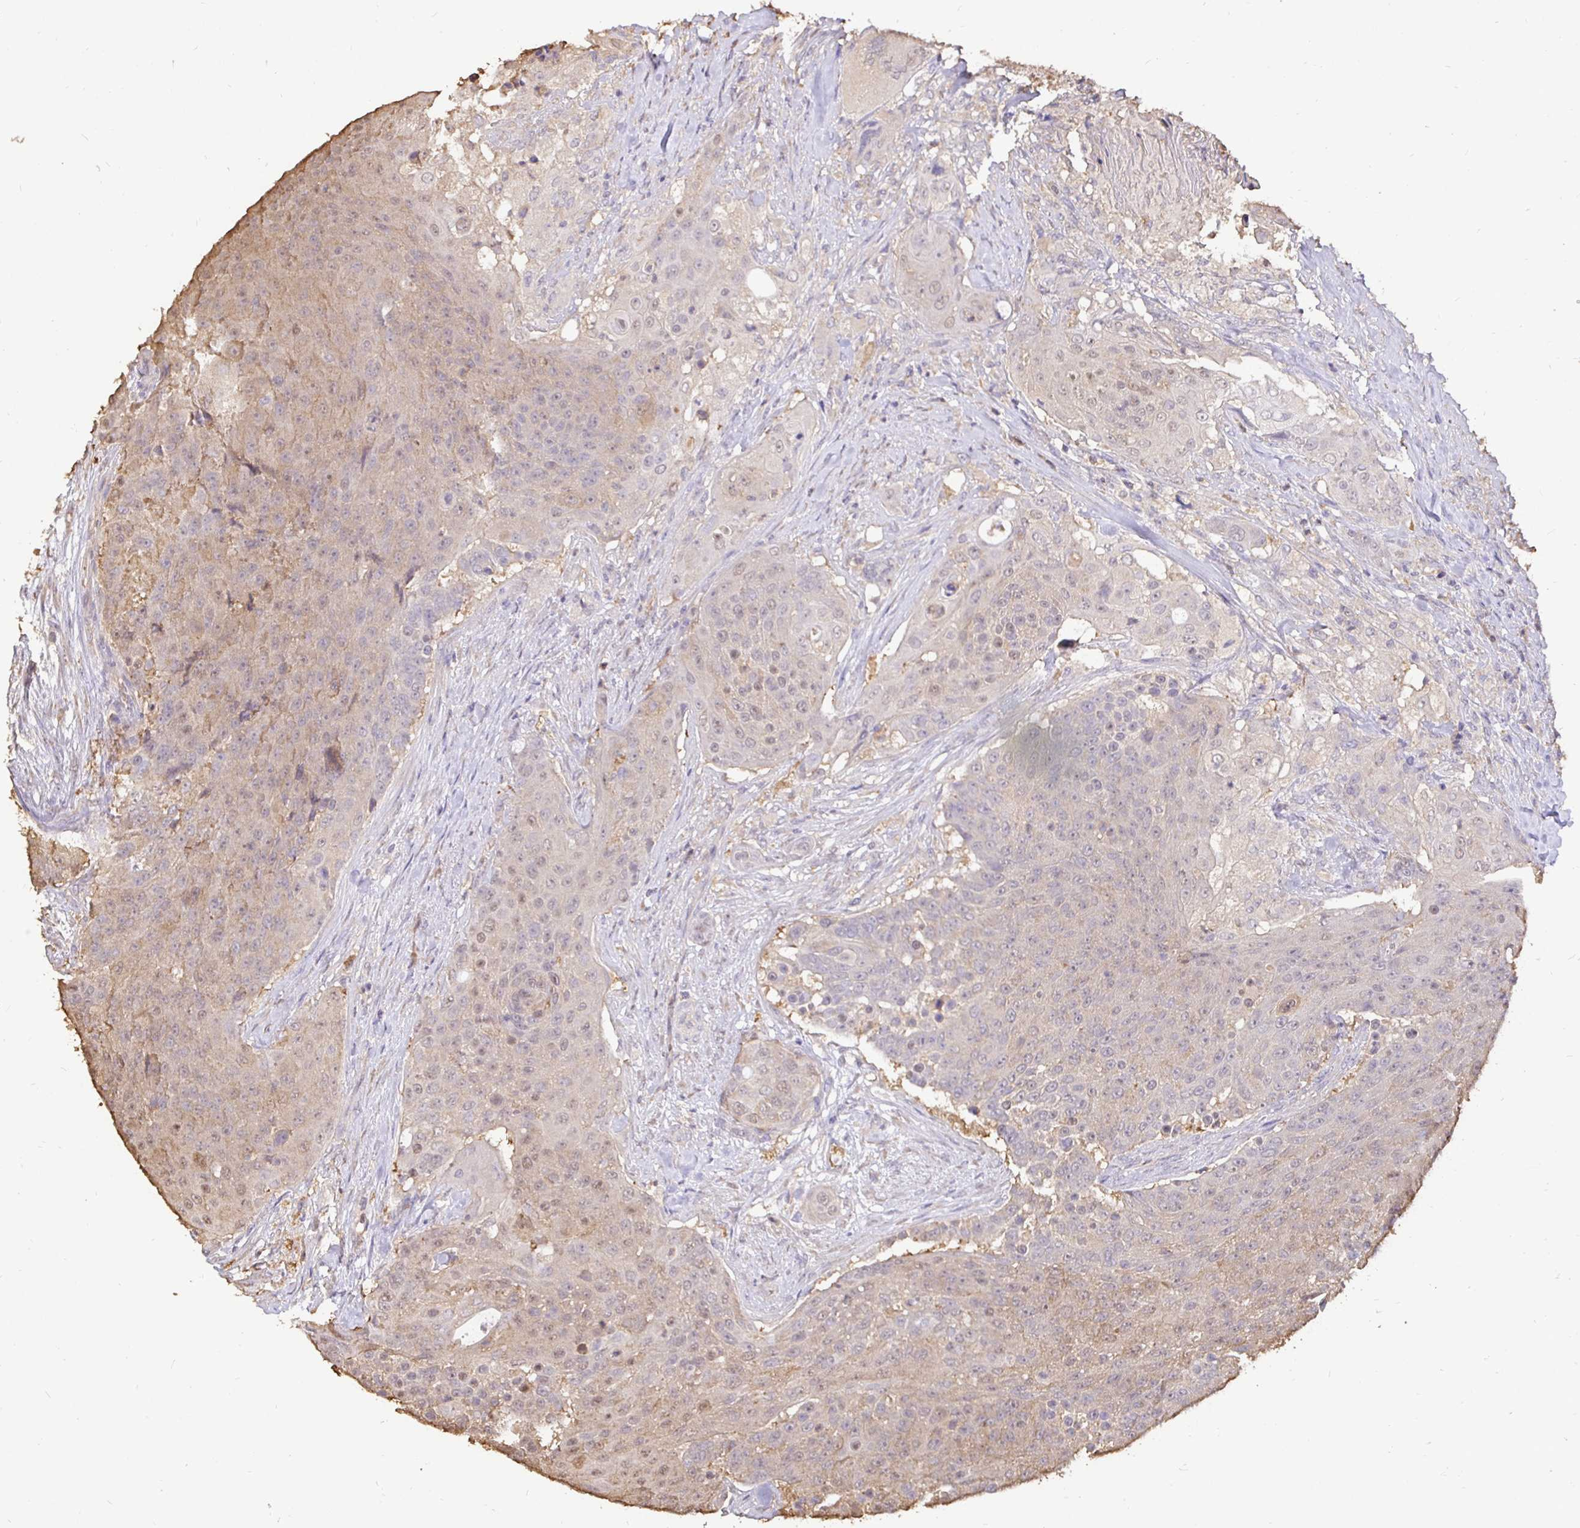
{"staining": {"intensity": "weak", "quantity": "<25%", "location": "cytoplasmic/membranous"}, "tissue": "urothelial cancer", "cell_type": "Tumor cells", "image_type": "cancer", "snomed": [{"axis": "morphology", "description": "Urothelial carcinoma, High grade"}, {"axis": "topography", "description": "Urinary bladder"}], "caption": "This is a image of IHC staining of urothelial cancer, which shows no positivity in tumor cells.", "gene": "MAPK8IP3", "patient": {"sex": "female", "age": 63}}